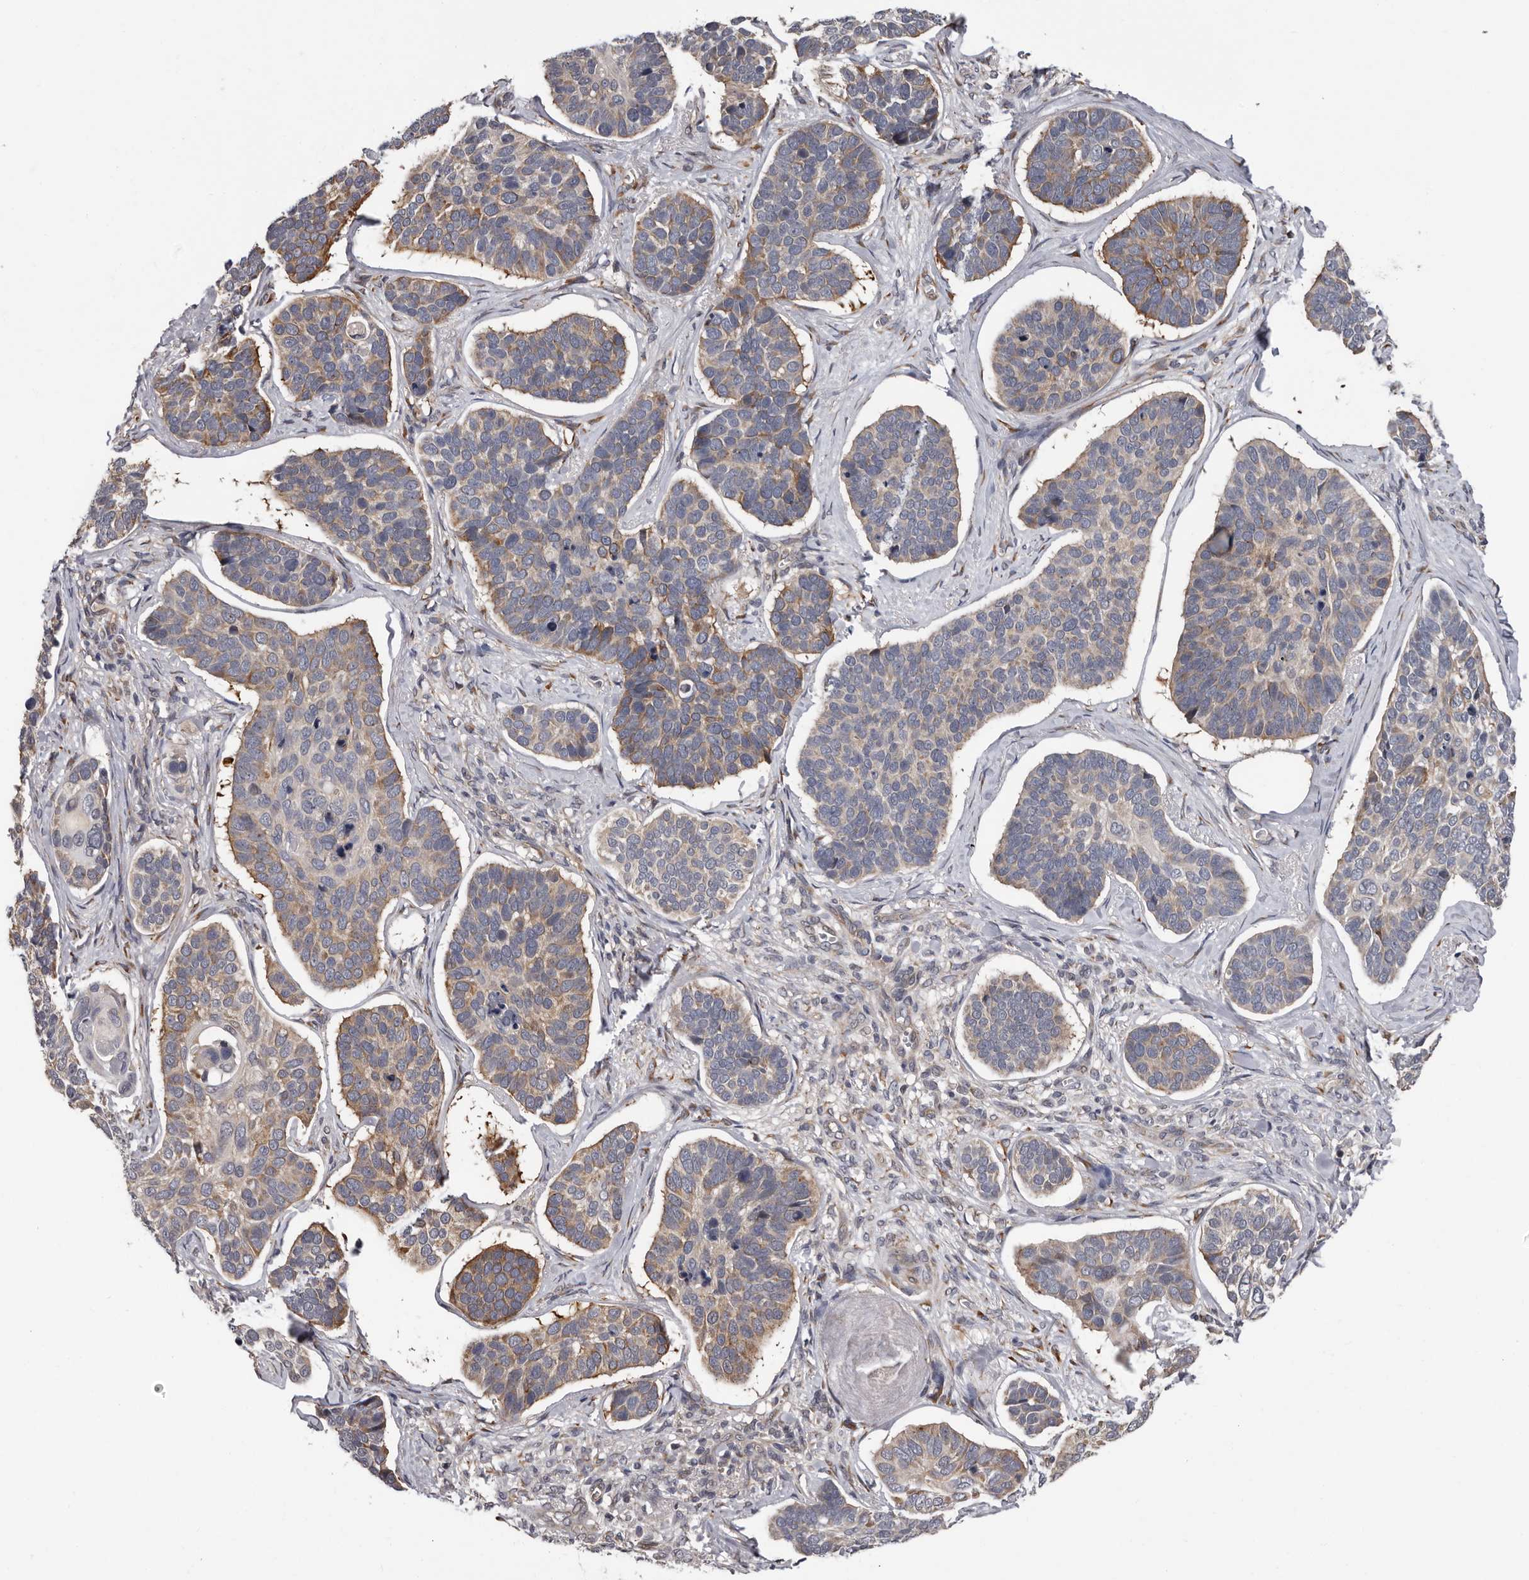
{"staining": {"intensity": "weak", "quantity": "25%-75%", "location": "cytoplasmic/membranous"}, "tissue": "skin cancer", "cell_type": "Tumor cells", "image_type": "cancer", "snomed": [{"axis": "morphology", "description": "Basal cell carcinoma"}, {"axis": "topography", "description": "Skin"}], "caption": "Skin cancer (basal cell carcinoma) was stained to show a protein in brown. There is low levels of weak cytoplasmic/membranous positivity in approximately 25%-75% of tumor cells. The staining is performed using DAB (3,3'-diaminobenzidine) brown chromogen to label protein expression. The nuclei are counter-stained blue using hematoxylin.", "gene": "MED8", "patient": {"sex": "male", "age": 62}}